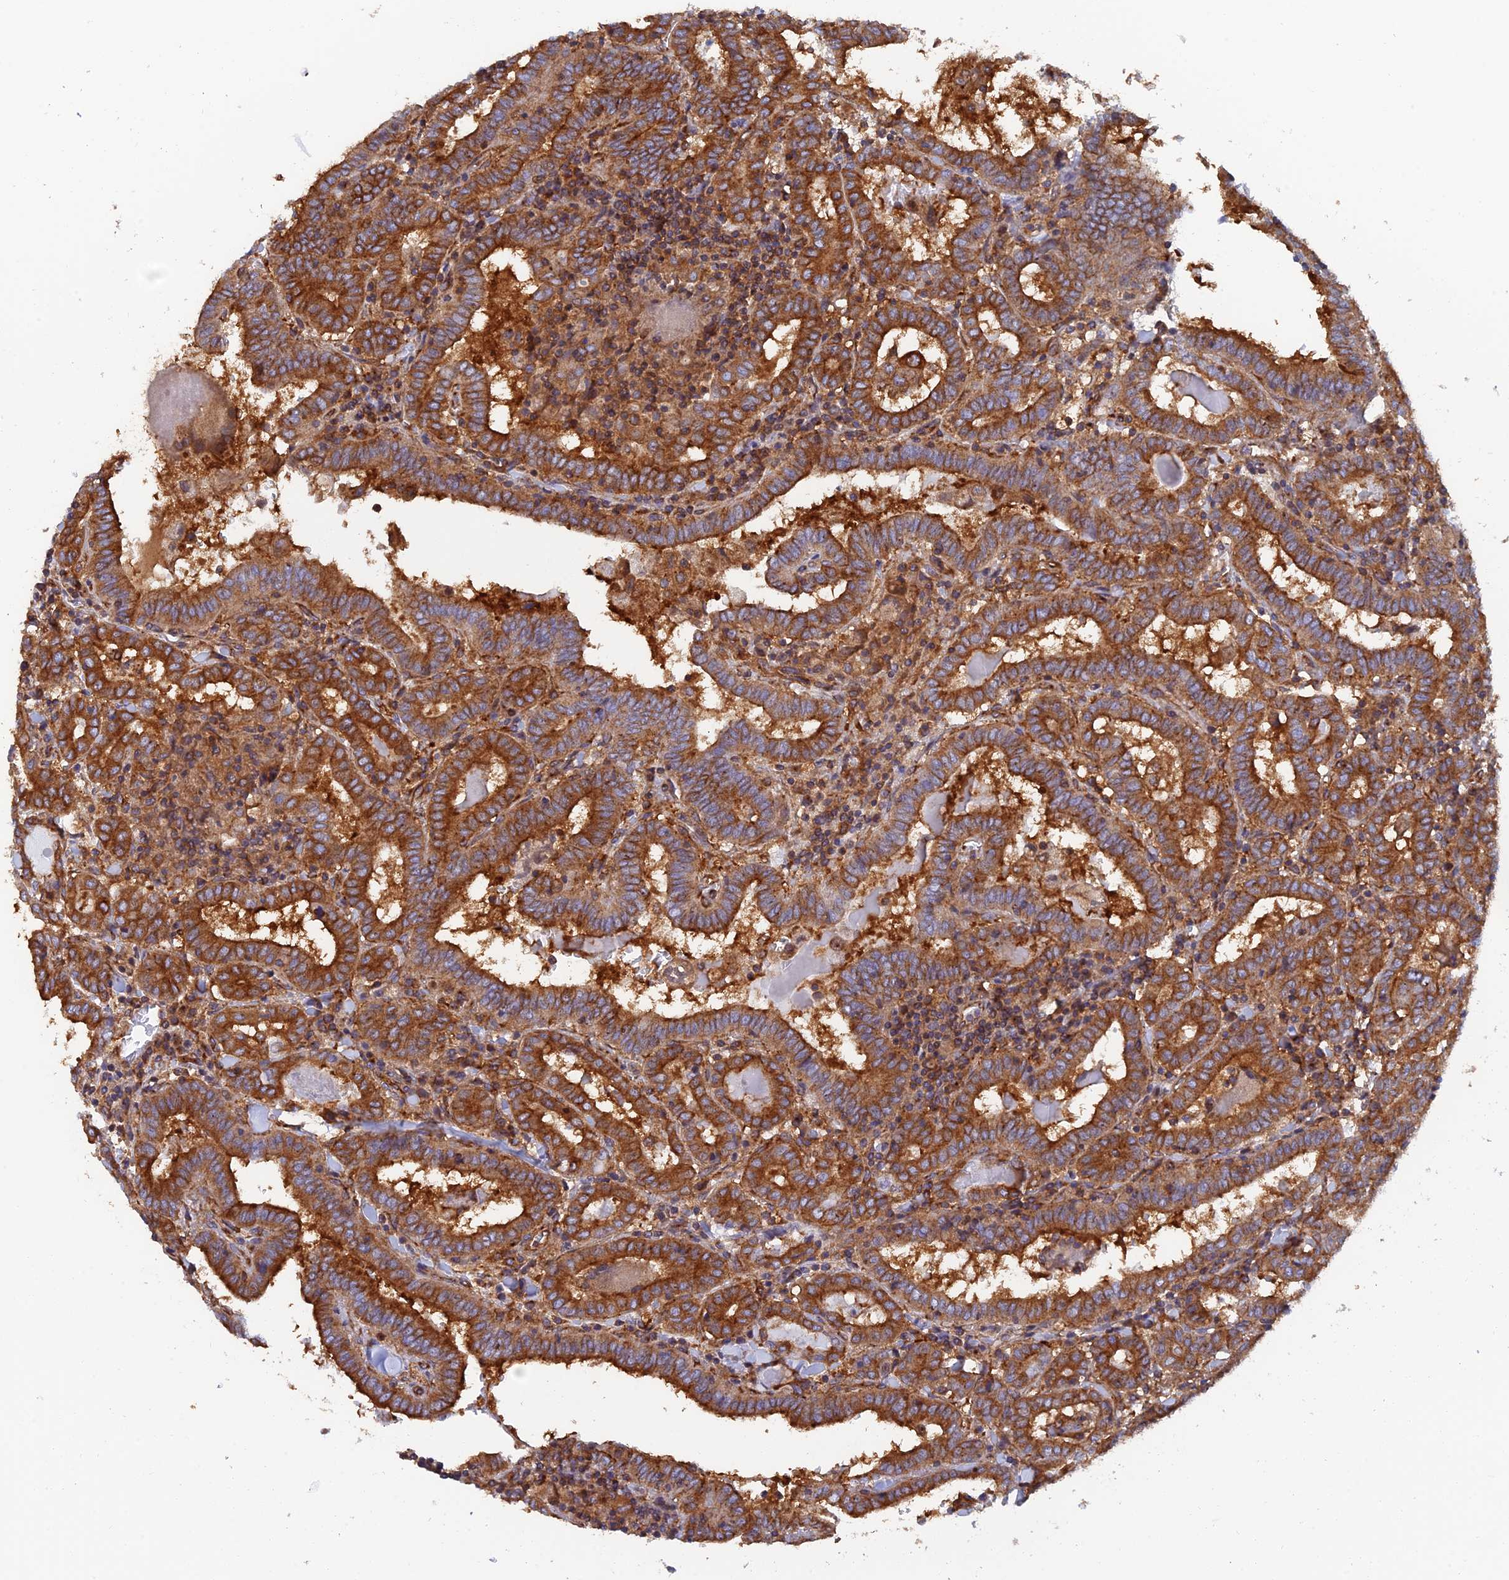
{"staining": {"intensity": "strong", "quantity": ">75%", "location": "cytoplasmic/membranous"}, "tissue": "thyroid cancer", "cell_type": "Tumor cells", "image_type": "cancer", "snomed": [{"axis": "morphology", "description": "Papillary adenocarcinoma, NOS"}, {"axis": "topography", "description": "Thyroid gland"}], "caption": "About >75% of tumor cells in papillary adenocarcinoma (thyroid) reveal strong cytoplasmic/membranous protein expression as visualized by brown immunohistochemical staining.", "gene": "DCTN2", "patient": {"sex": "female", "age": 72}}